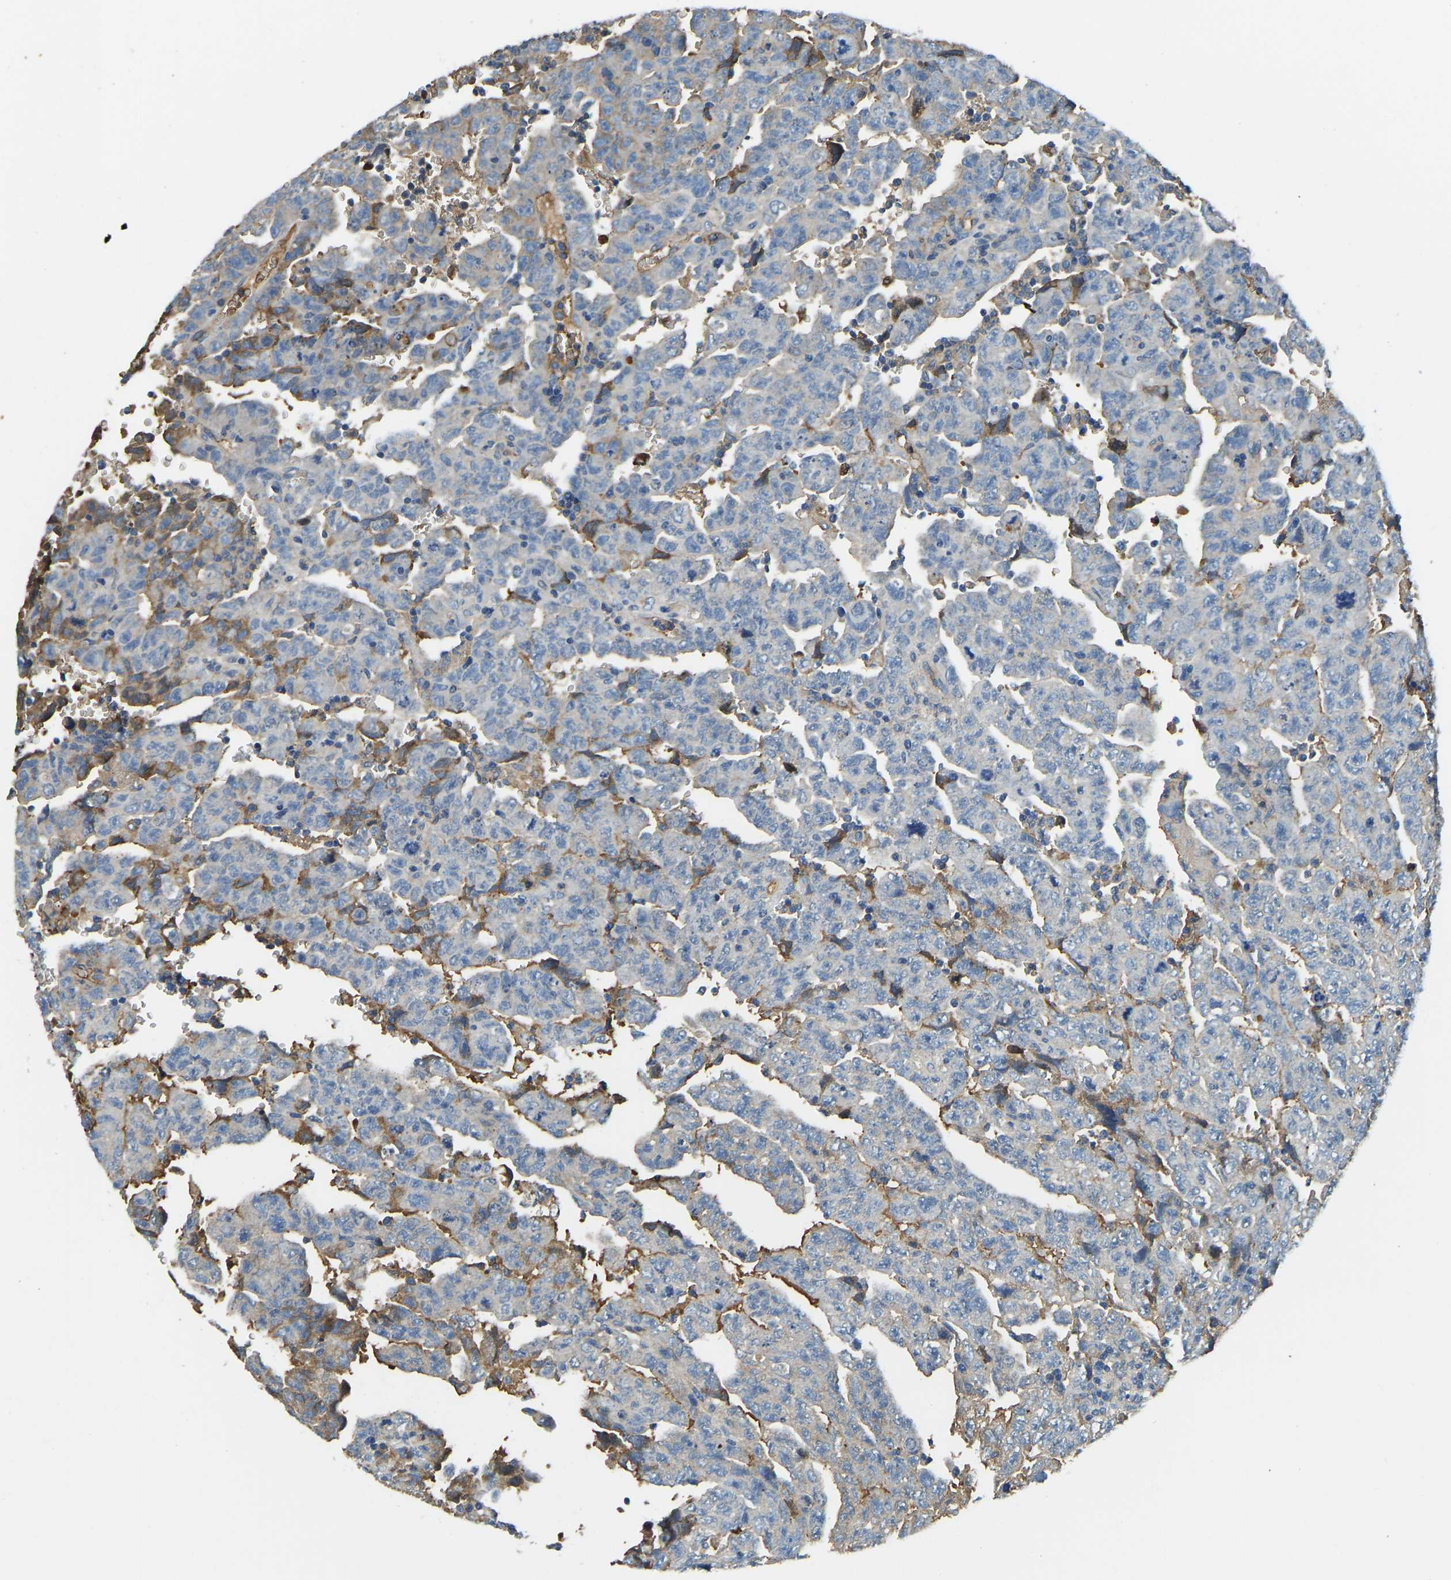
{"staining": {"intensity": "negative", "quantity": "none", "location": "none"}, "tissue": "testis cancer", "cell_type": "Tumor cells", "image_type": "cancer", "snomed": [{"axis": "morphology", "description": "Carcinoma, Embryonal, NOS"}, {"axis": "topography", "description": "Testis"}], "caption": "Tumor cells show no significant positivity in embryonal carcinoma (testis).", "gene": "THBS4", "patient": {"sex": "male", "age": 28}}